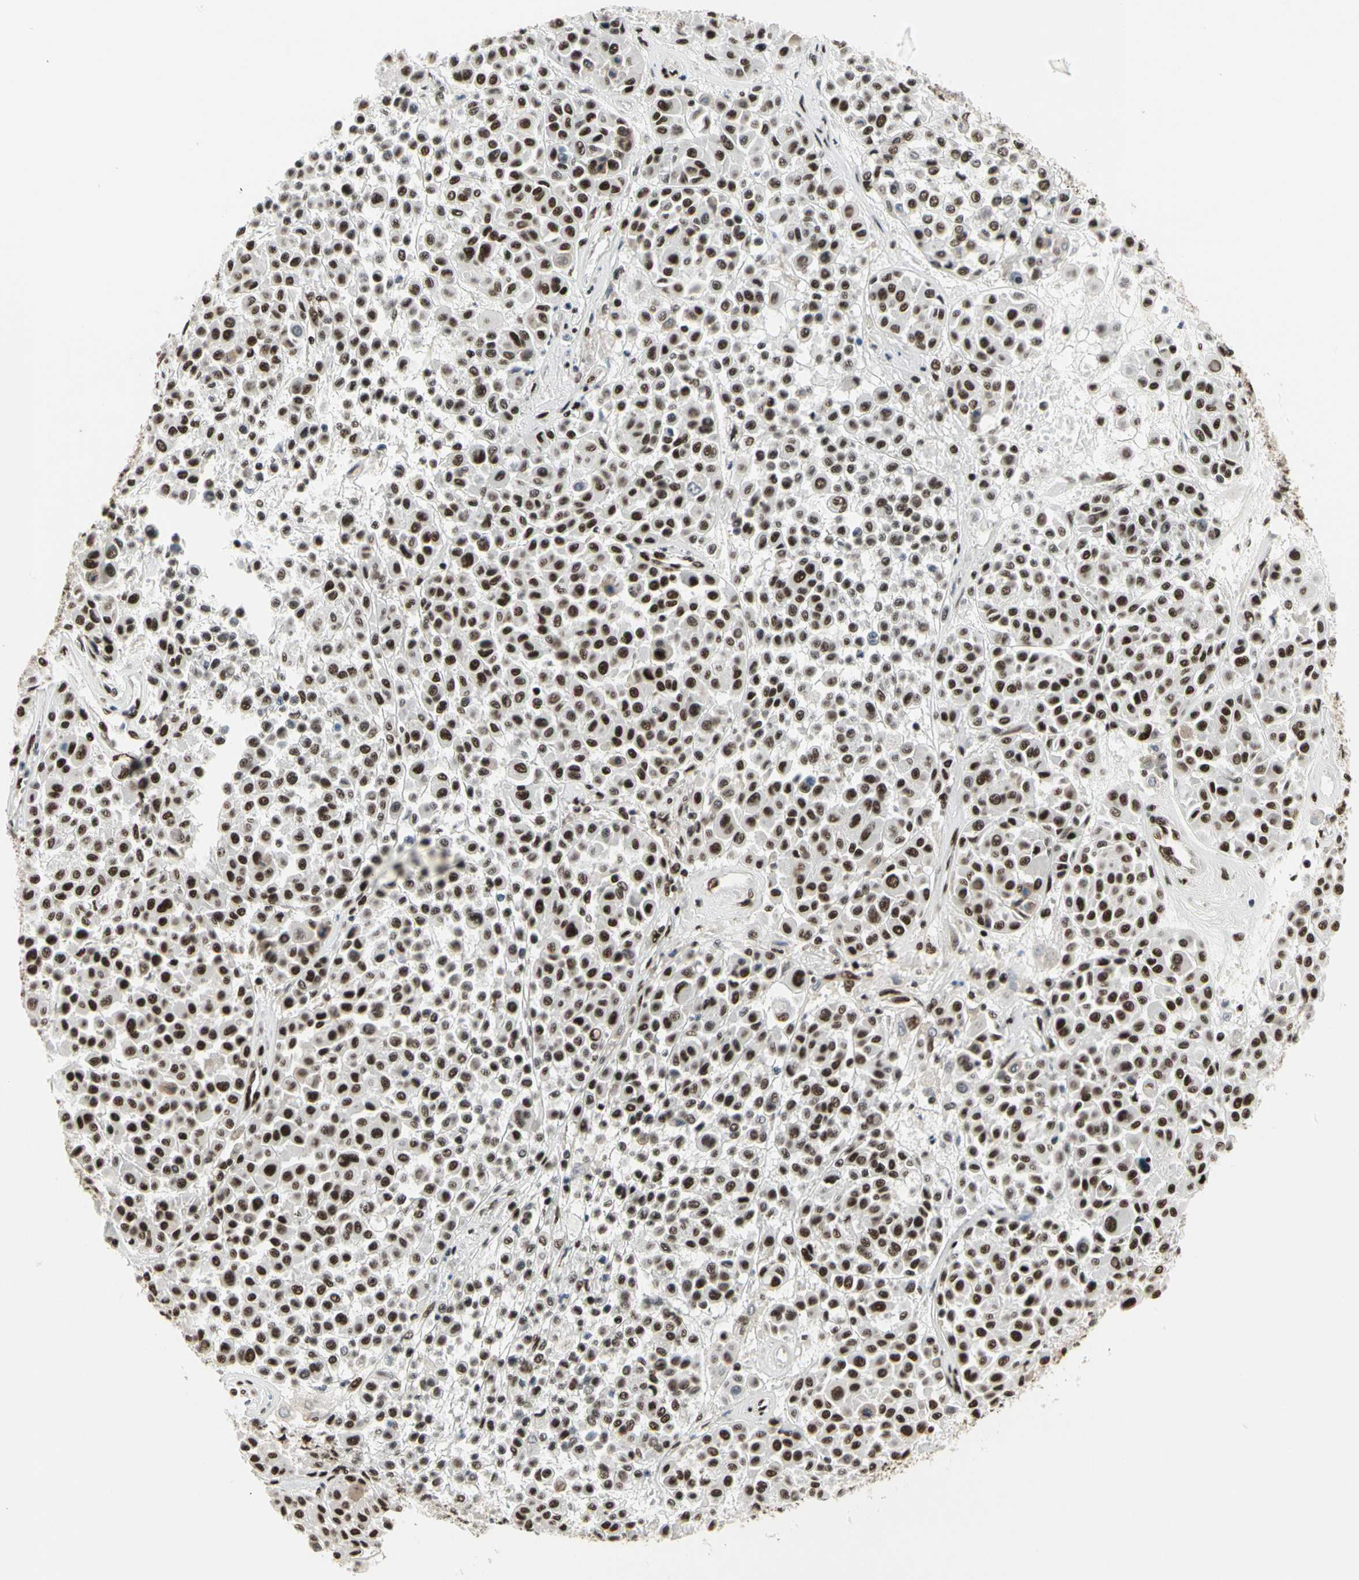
{"staining": {"intensity": "strong", "quantity": ">75%", "location": "nuclear"}, "tissue": "melanoma", "cell_type": "Tumor cells", "image_type": "cancer", "snomed": [{"axis": "morphology", "description": "Malignant melanoma, Metastatic site"}, {"axis": "topography", "description": "Soft tissue"}], "caption": "Malignant melanoma (metastatic site) stained with a brown dye demonstrates strong nuclear positive positivity in about >75% of tumor cells.", "gene": "SRSF11", "patient": {"sex": "male", "age": 41}}